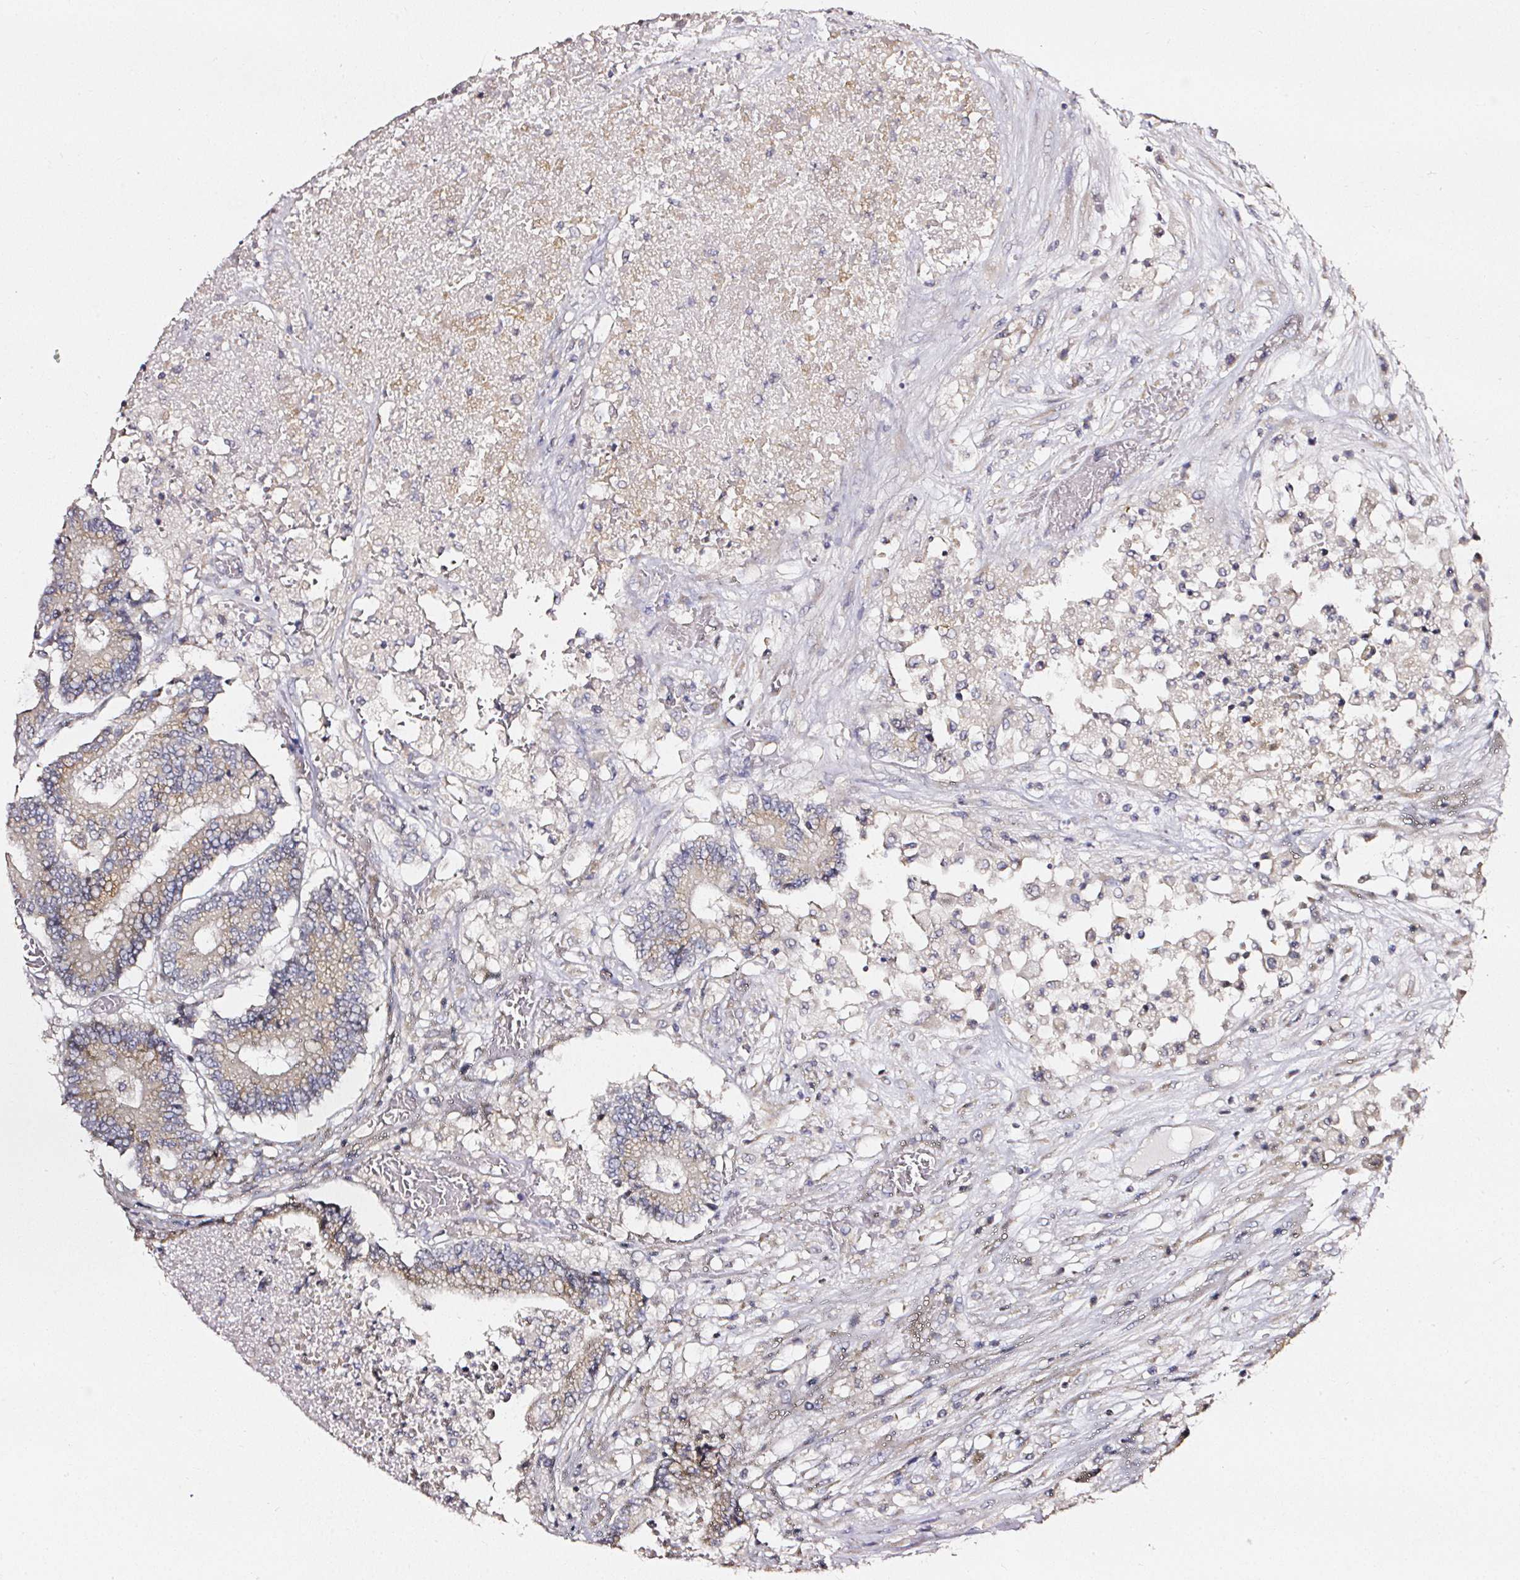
{"staining": {"intensity": "weak", "quantity": "25%-75%", "location": "cytoplasmic/membranous"}, "tissue": "colorectal cancer", "cell_type": "Tumor cells", "image_type": "cancer", "snomed": [{"axis": "morphology", "description": "Adenocarcinoma, NOS"}, {"axis": "topography", "description": "Colon"}], "caption": "Colorectal adenocarcinoma tissue exhibits weak cytoplasmic/membranous positivity in about 25%-75% of tumor cells", "gene": "NTRK1", "patient": {"sex": "female", "age": 84}}